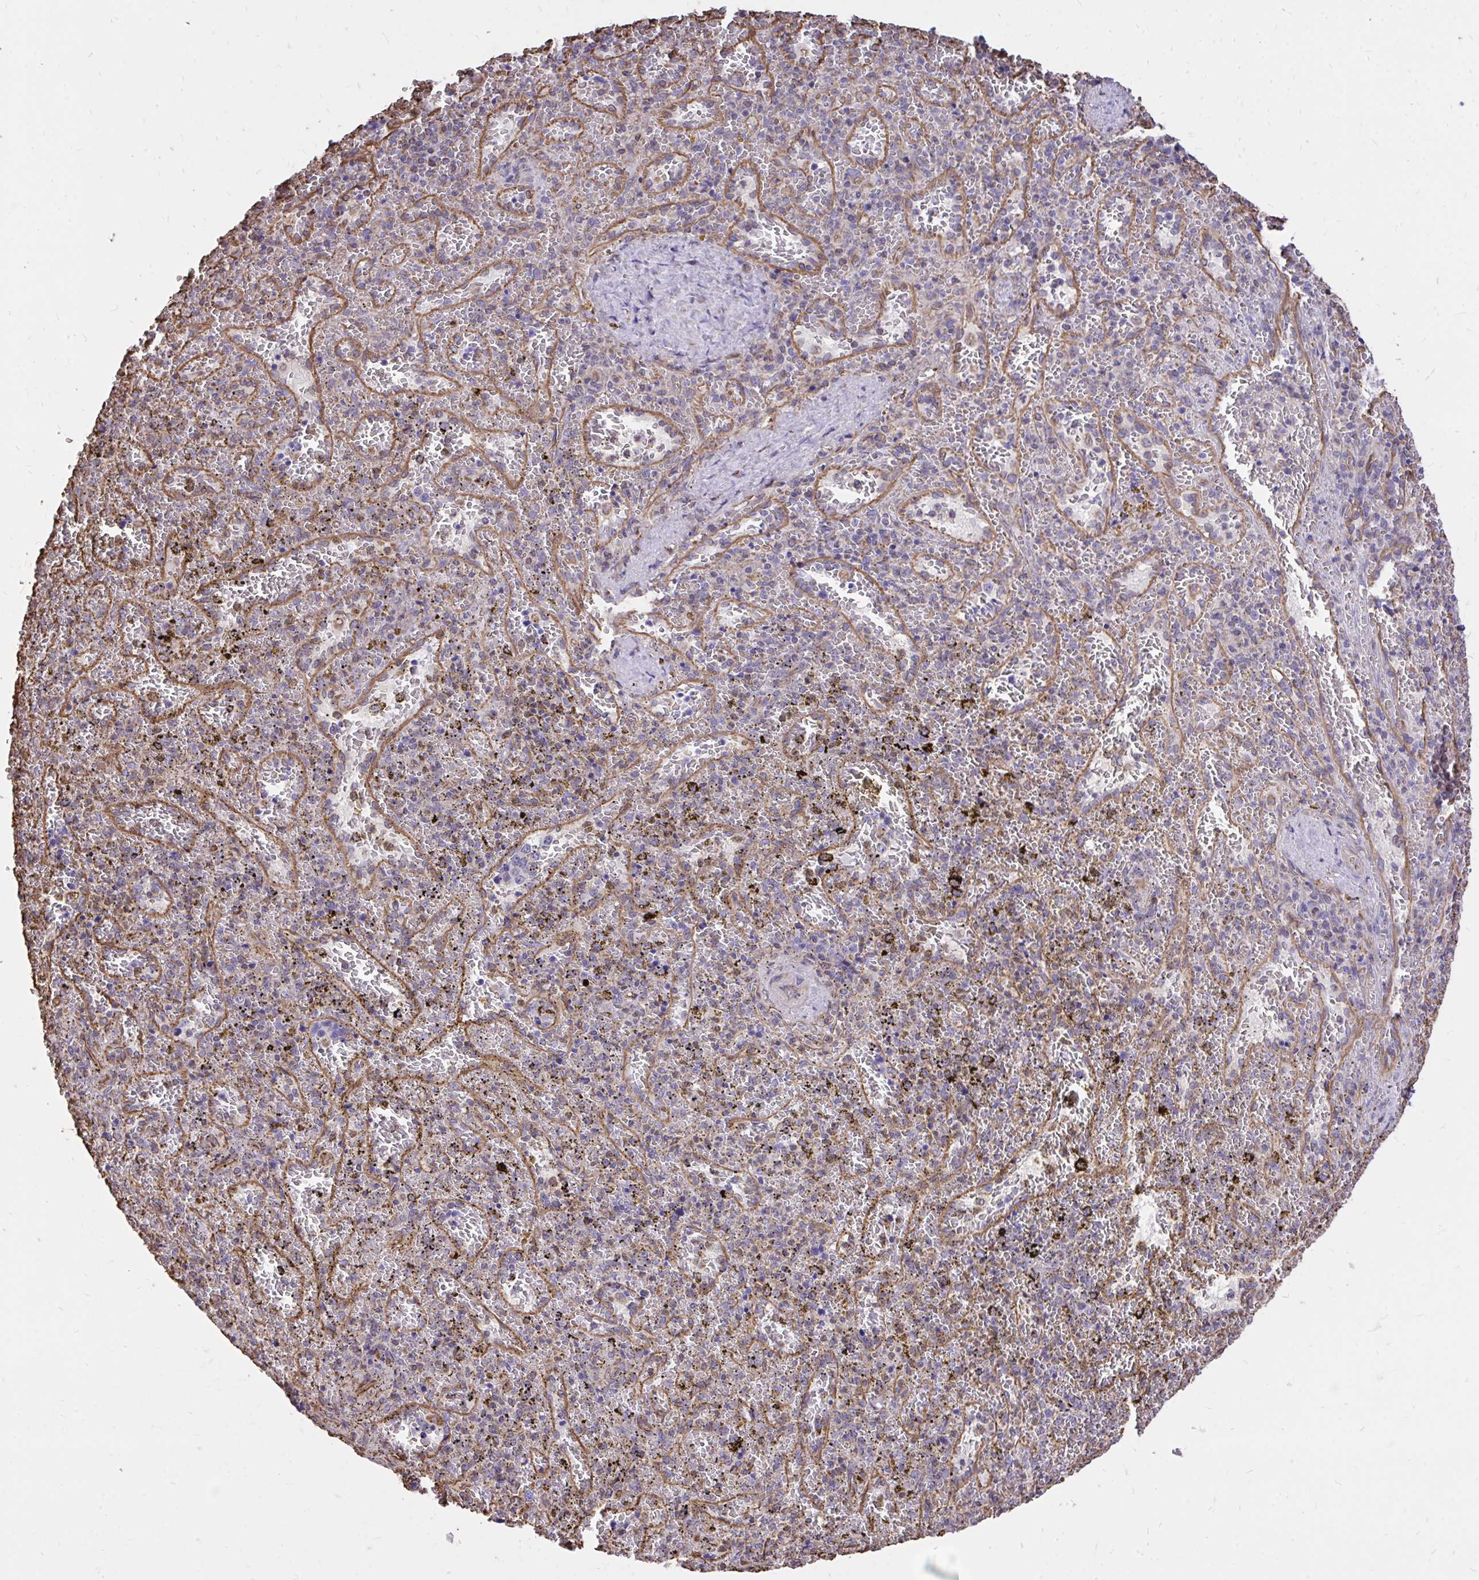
{"staining": {"intensity": "negative", "quantity": "none", "location": "none"}, "tissue": "spleen", "cell_type": "Cells in red pulp", "image_type": "normal", "snomed": [{"axis": "morphology", "description": "Normal tissue, NOS"}, {"axis": "topography", "description": "Spleen"}], "caption": "Cells in red pulp show no significant protein positivity in benign spleen. Nuclei are stained in blue.", "gene": "RNF103", "patient": {"sex": "female", "age": 50}}